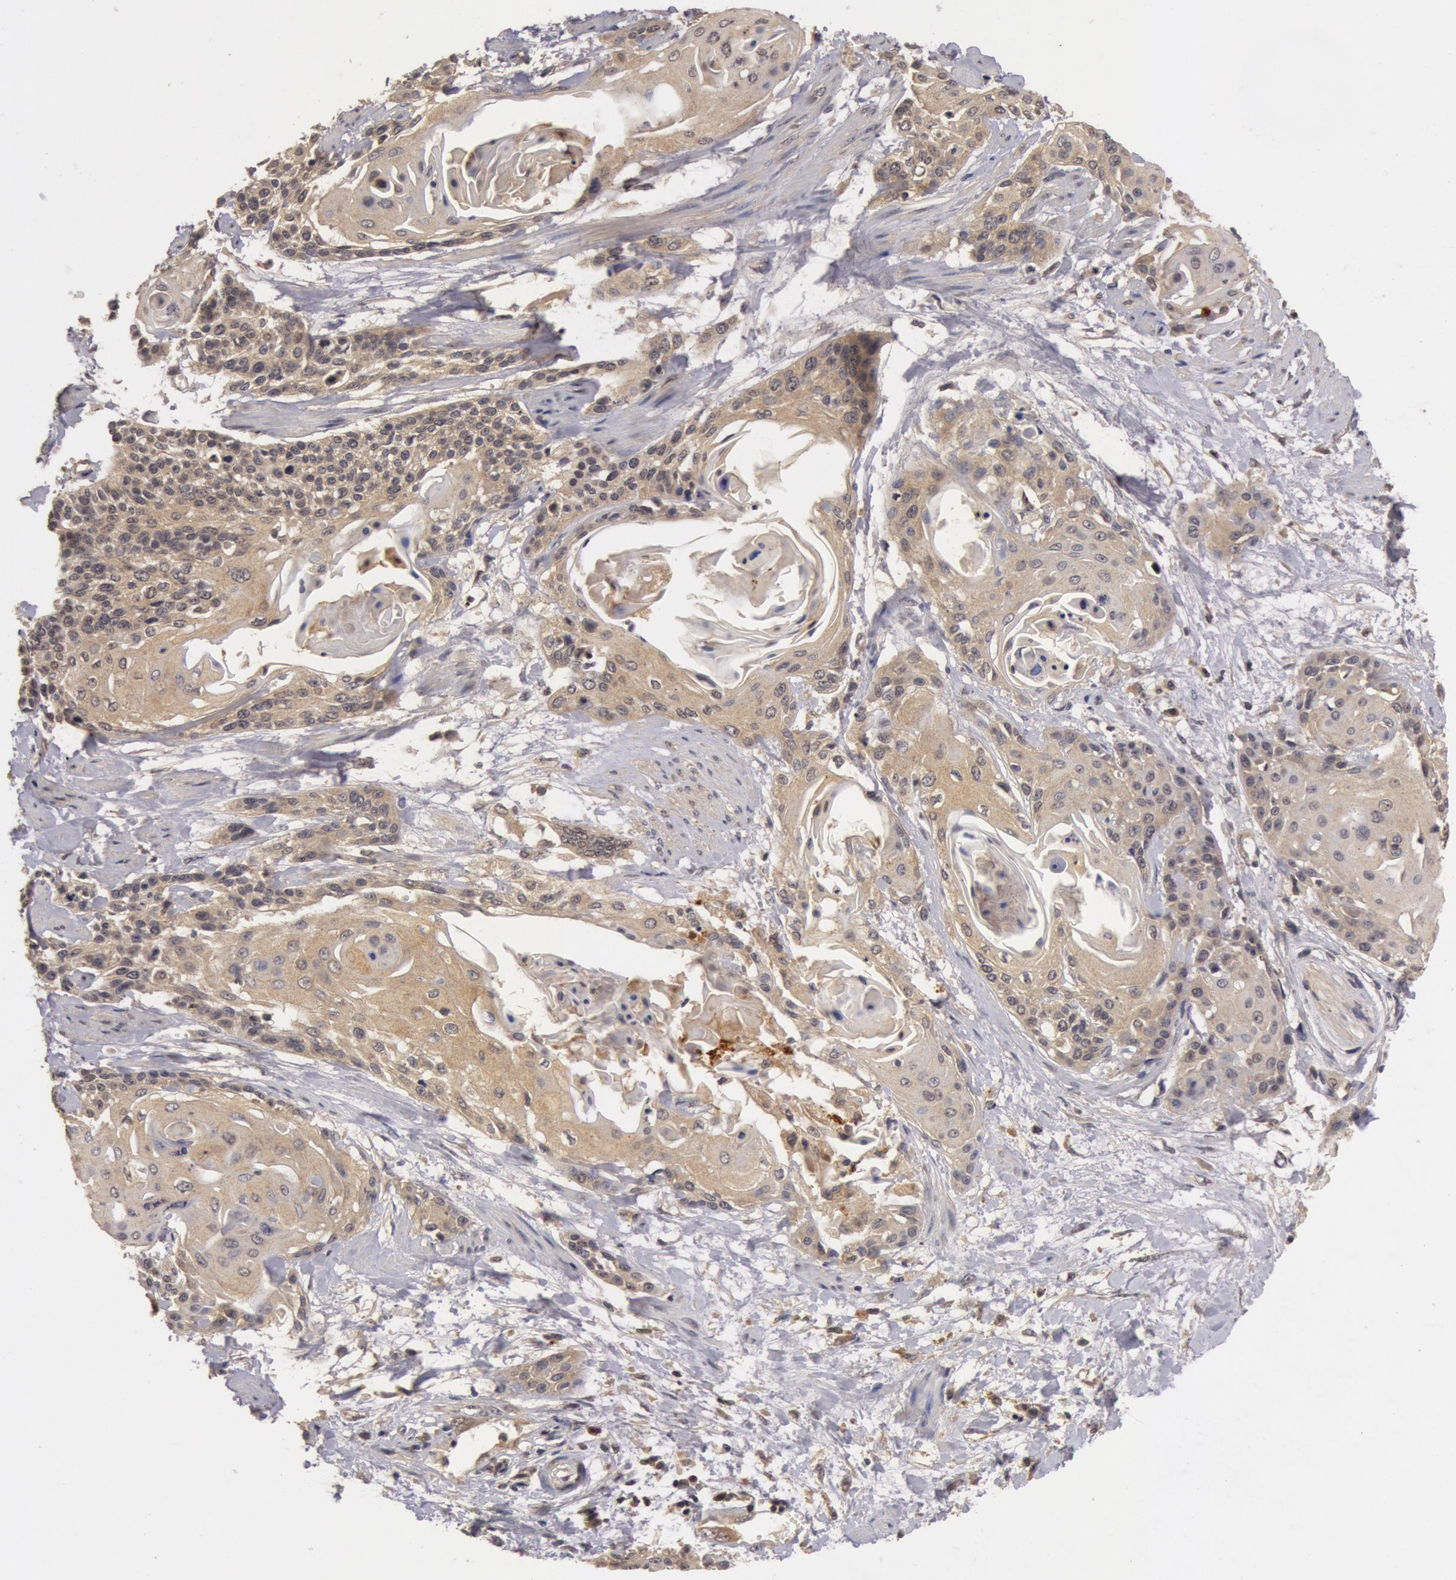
{"staining": {"intensity": "weak", "quantity": ">75%", "location": "cytoplasmic/membranous"}, "tissue": "cervical cancer", "cell_type": "Tumor cells", "image_type": "cancer", "snomed": [{"axis": "morphology", "description": "Squamous cell carcinoma, NOS"}, {"axis": "topography", "description": "Cervix"}], "caption": "The micrograph reveals staining of squamous cell carcinoma (cervical), revealing weak cytoplasmic/membranous protein expression (brown color) within tumor cells.", "gene": "BCHE", "patient": {"sex": "female", "age": 57}}